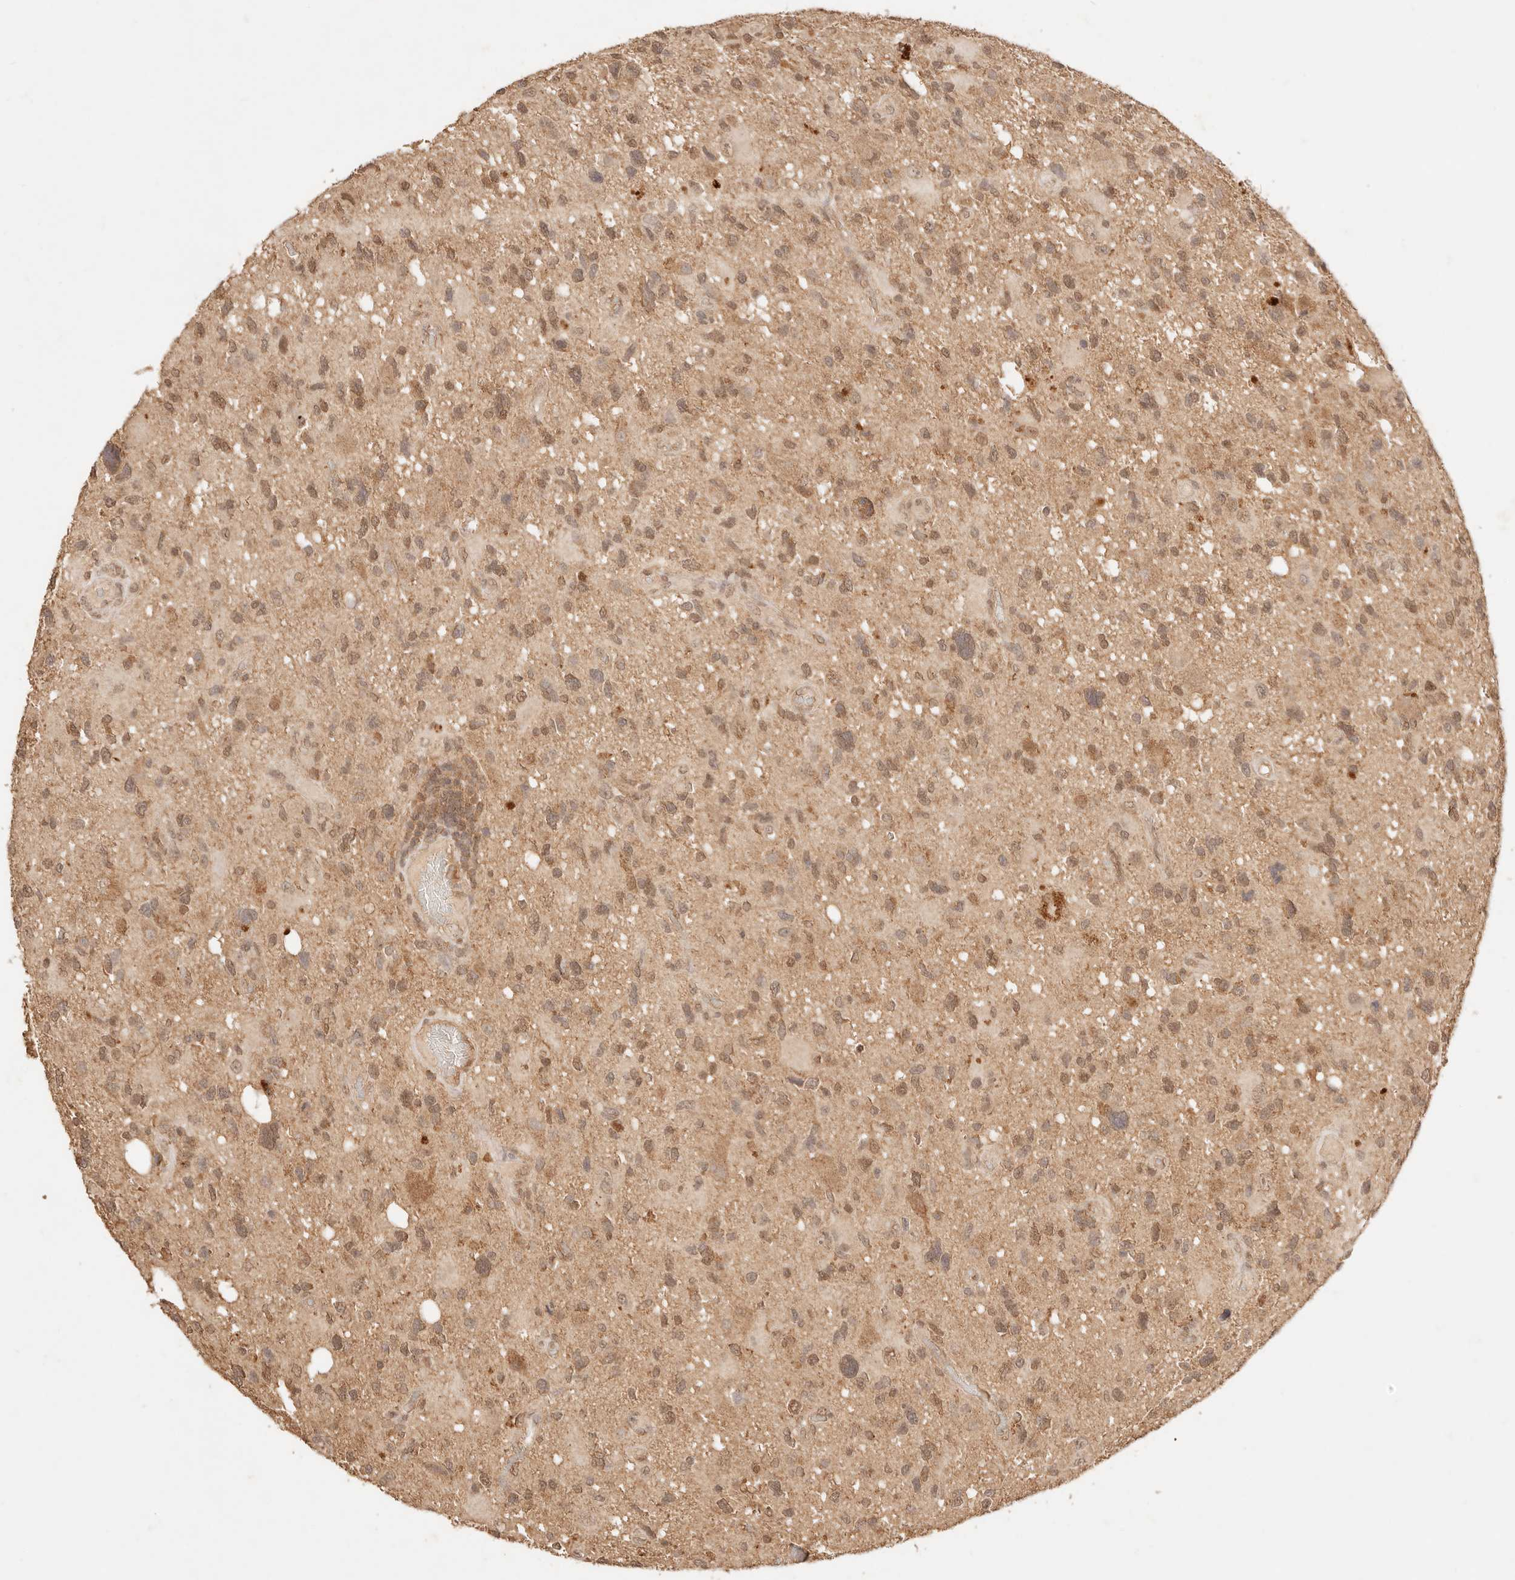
{"staining": {"intensity": "moderate", "quantity": ">75%", "location": "cytoplasmic/membranous,nuclear"}, "tissue": "glioma", "cell_type": "Tumor cells", "image_type": "cancer", "snomed": [{"axis": "morphology", "description": "Glioma, malignant, High grade"}, {"axis": "topography", "description": "Brain"}], "caption": "Protein staining by IHC shows moderate cytoplasmic/membranous and nuclear positivity in approximately >75% of tumor cells in glioma.", "gene": "TRIM11", "patient": {"sex": "male", "age": 33}}